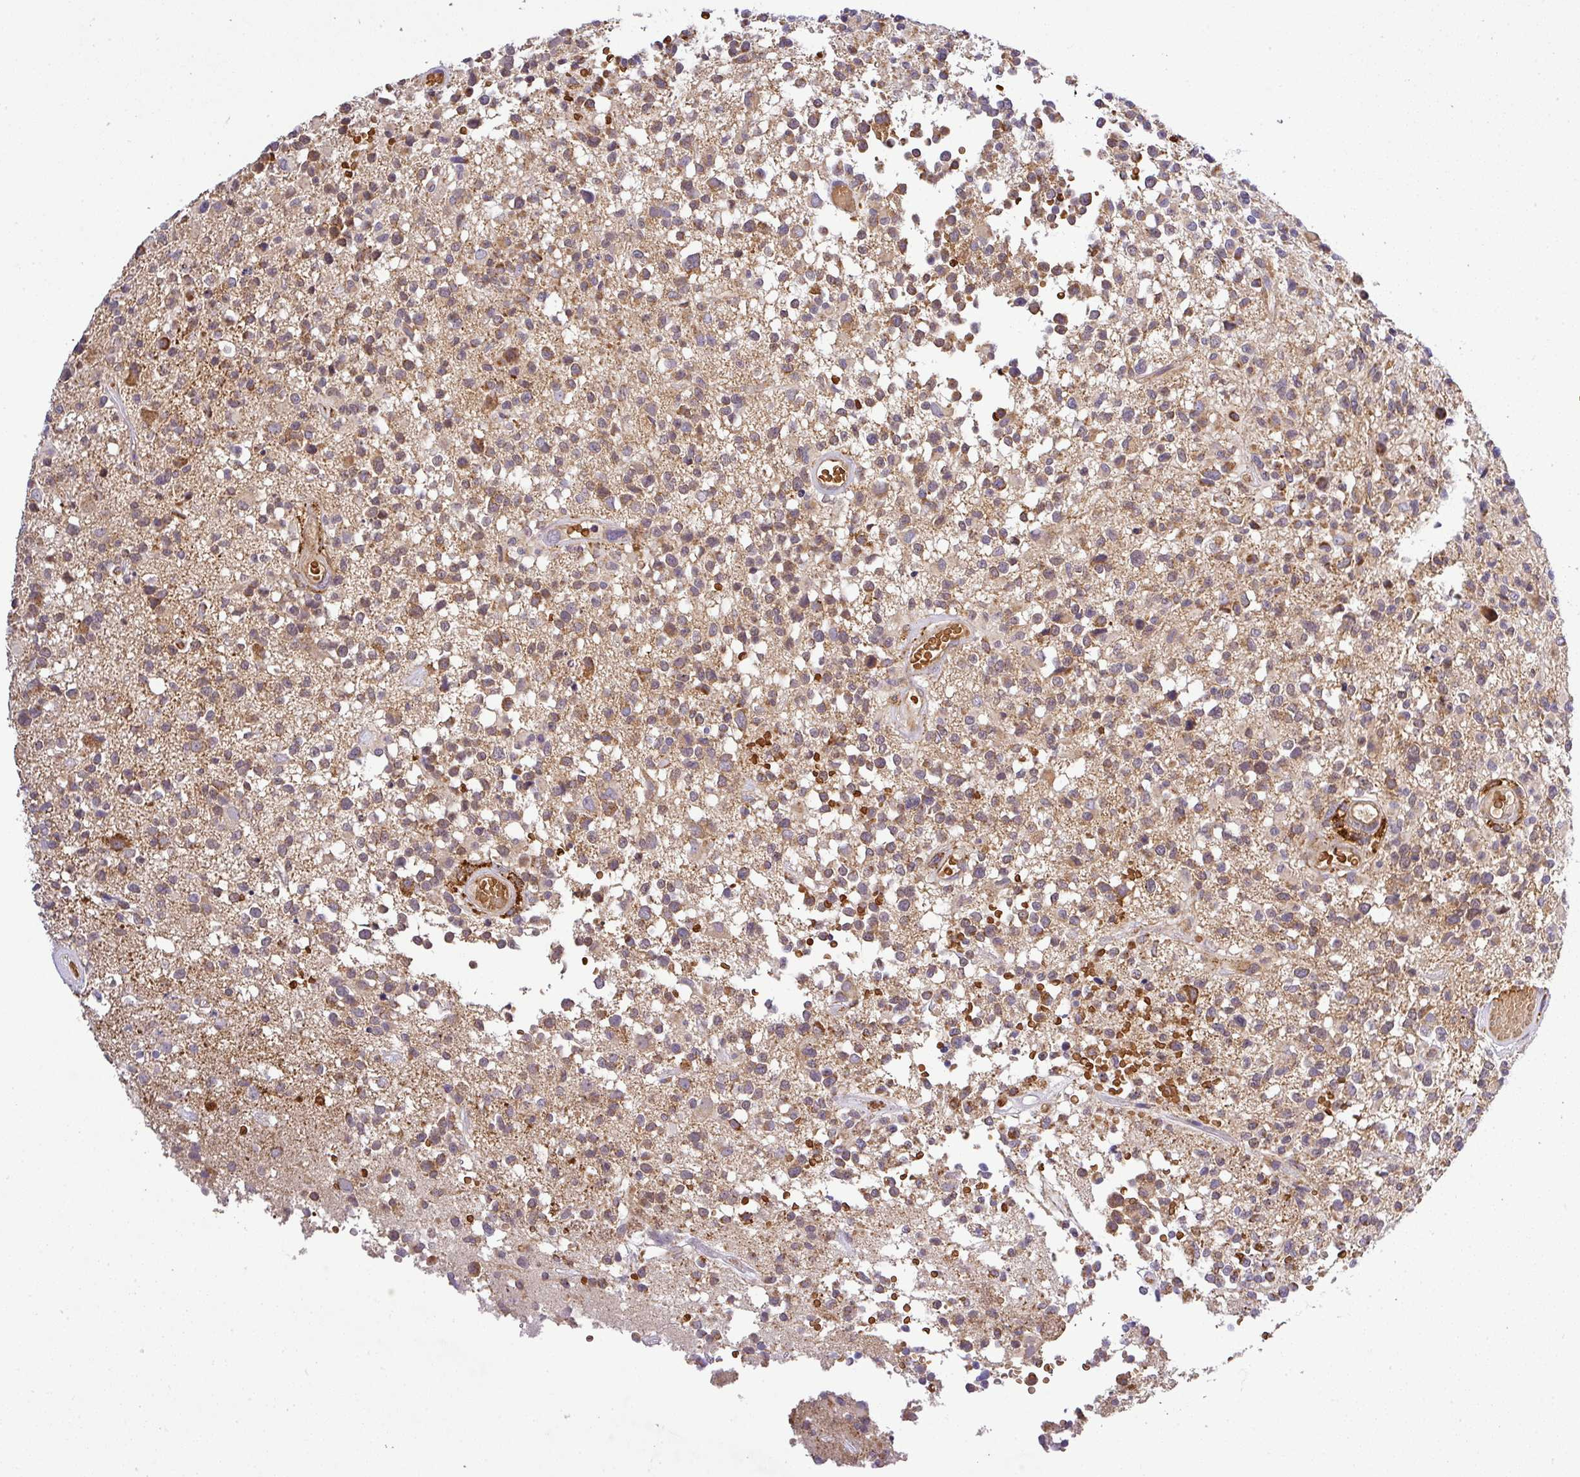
{"staining": {"intensity": "moderate", "quantity": ">75%", "location": "cytoplasmic/membranous"}, "tissue": "glioma", "cell_type": "Tumor cells", "image_type": "cancer", "snomed": [{"axis": "morphology", "description": "Glioma, malignant, High grade"}, {"axis": "morphology", "description": "Glioblastoma, NOS"}, {"axis": "topography", "description": "Brain"}], "caption": "Protein positivity by immunohistochemistry (IHC) reveals moderate cytoplasmic/membranous positivity in about >75% of tumor cells in malignant high-grade glioma.", "gene": "ZNF513", "patient": {"sex": "male", "age": 60}}